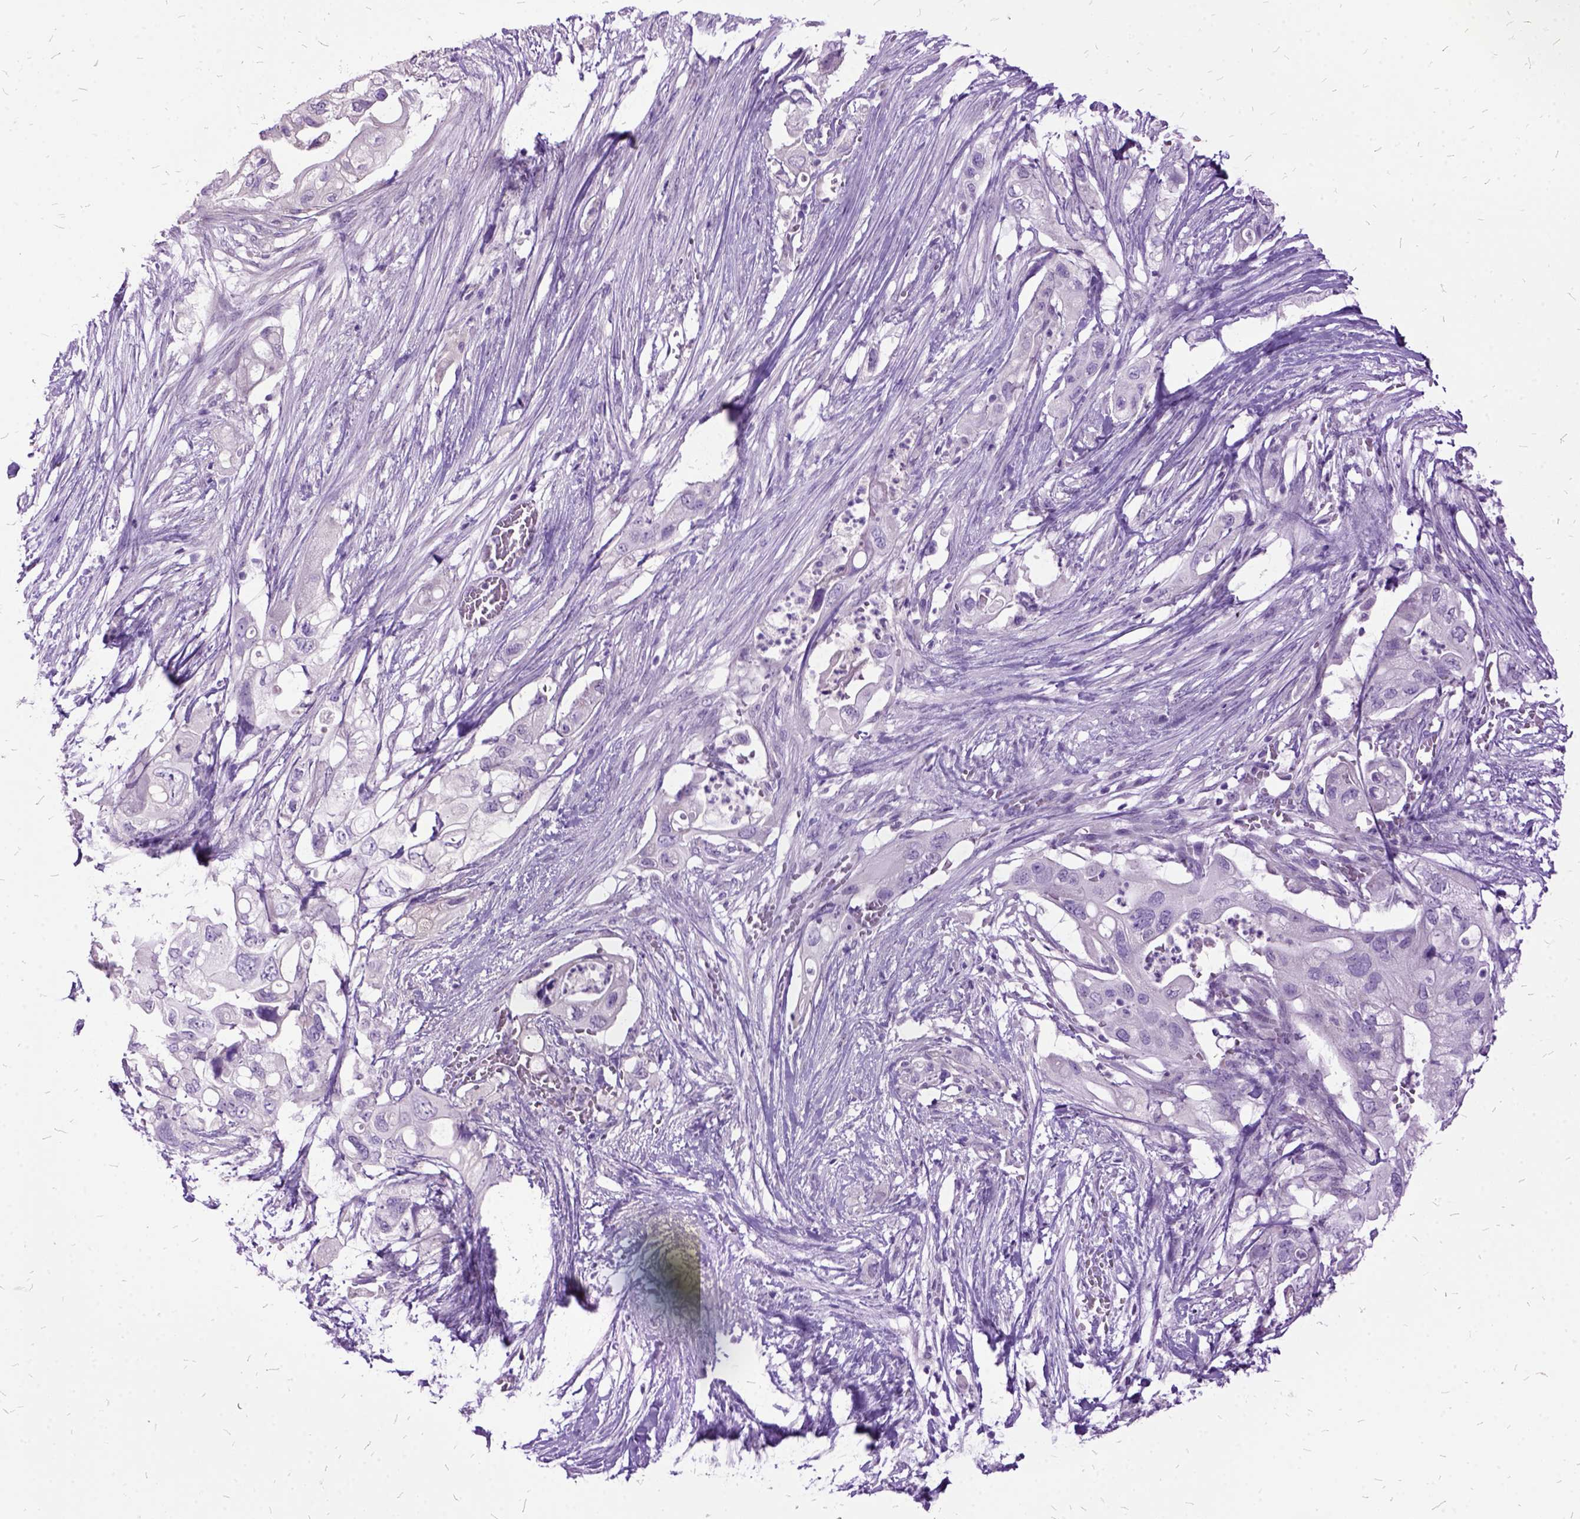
{"staining": {"intensity": "negative", "quantity": "none", "location": "none"}, "tissue": "pancreatic cancer", "cell_type": "Tumor cells", "image_type": "cancer", "snomed": [{"axis": "morphology", "description": "Adenocarcinoma, NOS"}, {"axis": "topography", "description": "Pancreas"}], "caption": "DAB immunohistochemical staining of pancreatic cancer displays no significant expression in tumor cells.", "gene": "MME", "patient": {"sex": "female", "age": 72}}